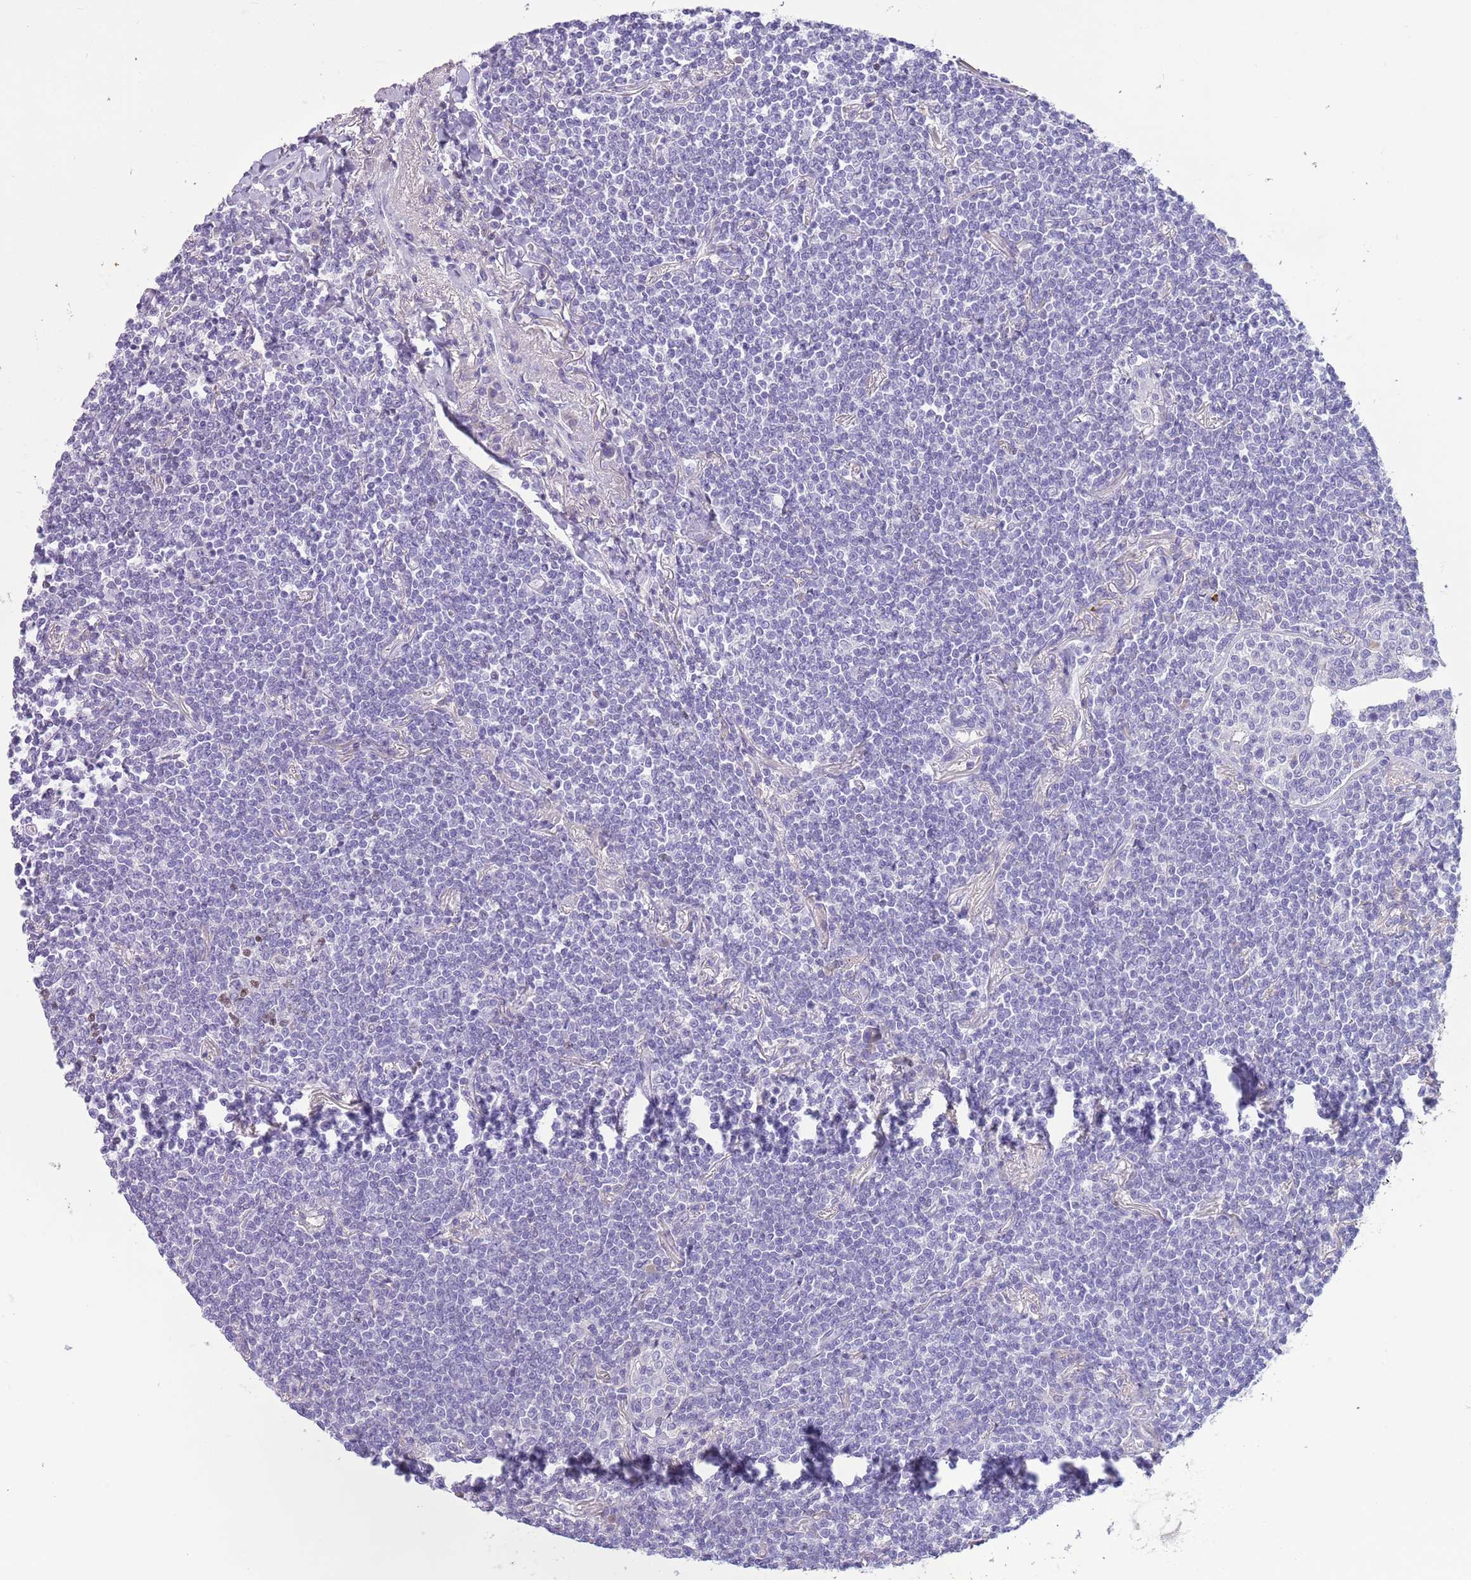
{"staining": {"intensity": "negative", "quantity": "none", "location": "none"}, "tissue": "lymphoma", "cell_type": "Tumor cells", "image_type": "cancer", "snomed": [{"axis": "morphology", "description": "Malignant lymphoma, non-Hodgkin's type, Low grade"}, {"axis": "topography", "description": "Lung"}], "caption": "Human low-grade malignant lymphoma, non-Hodgkin's type stained for a protein using immunohistochemistry exhibits no staining in tumor cells.", "gene": "TOX2", "patient": {"sex": "female", "age": 71}}